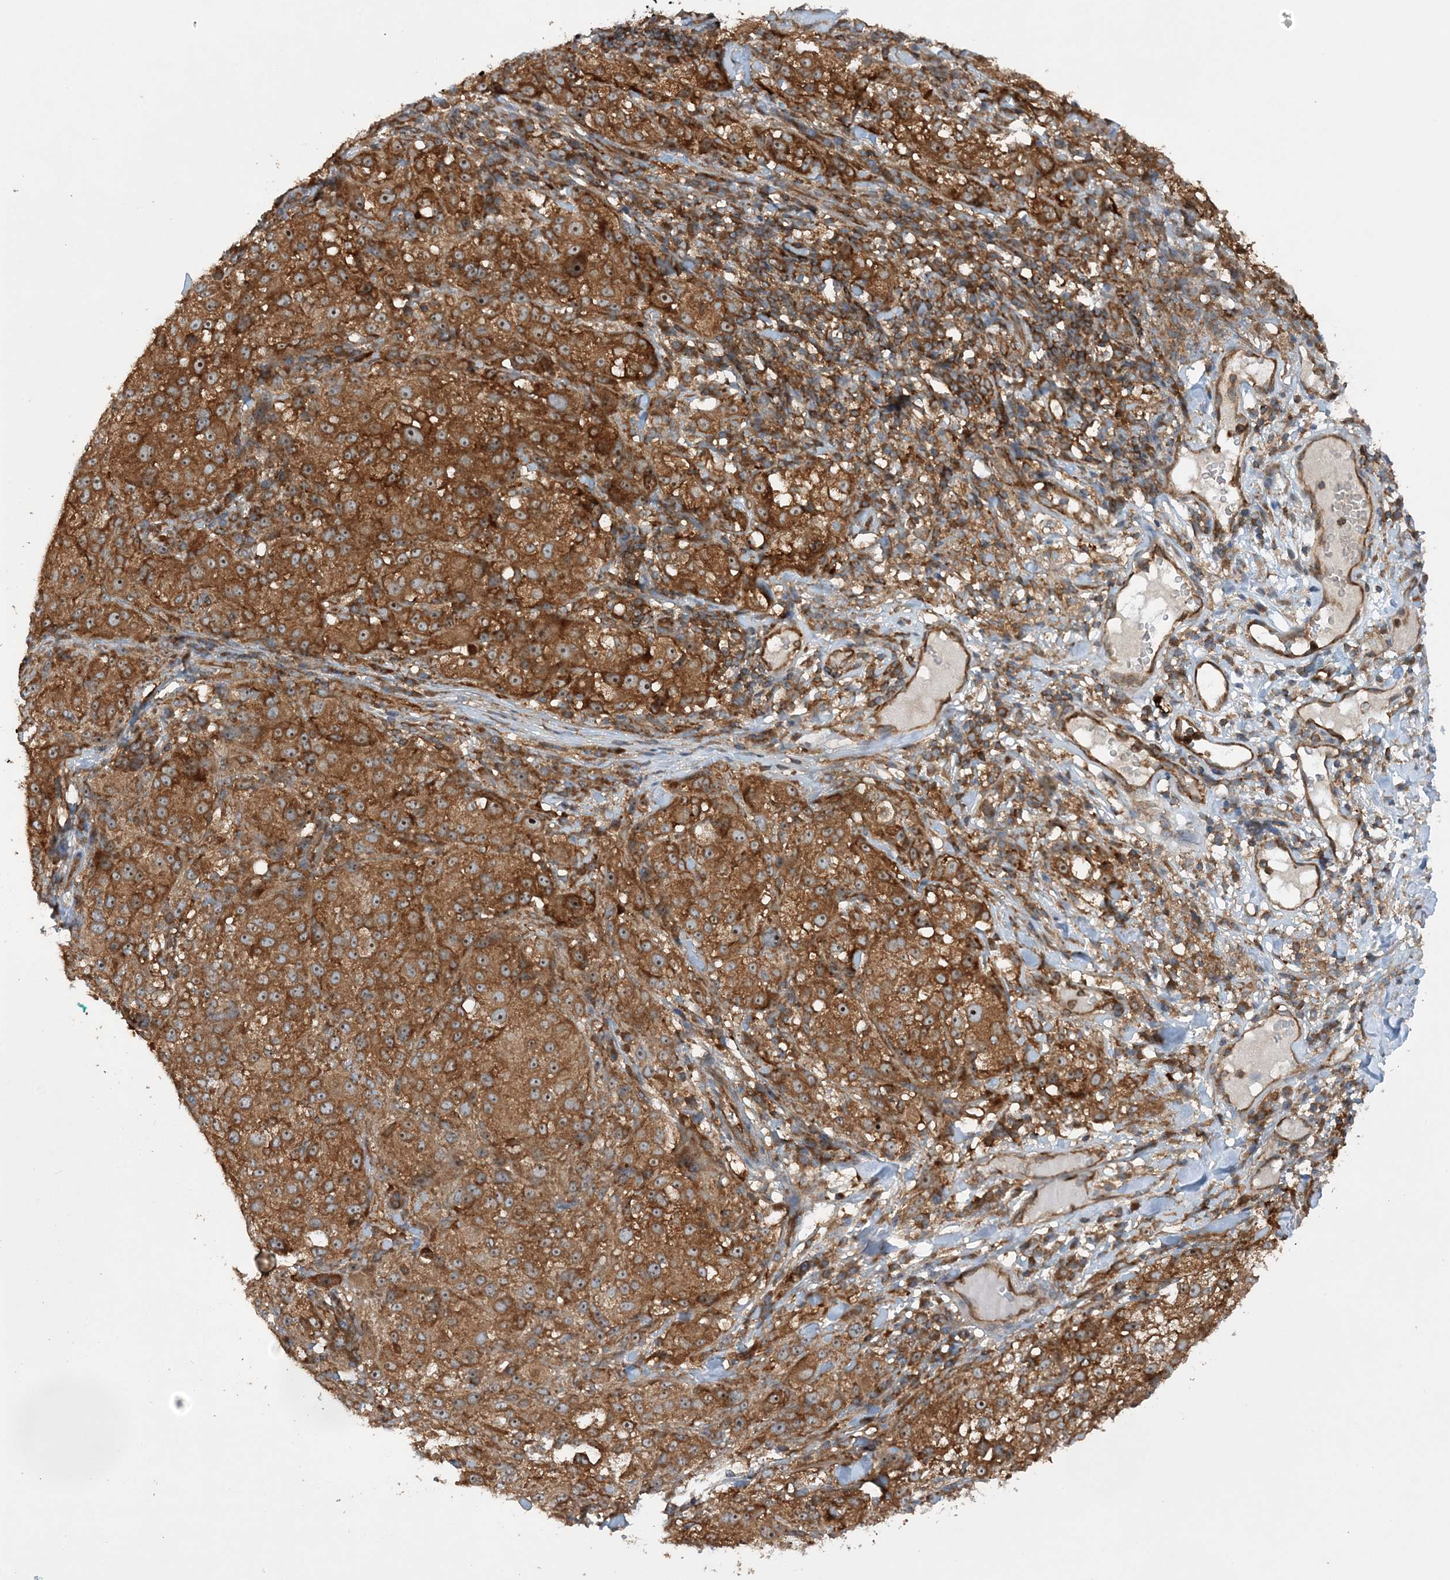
{"staining": {"intensity": "moderate", "quantity": ">75%", "location": "cytoplasmic/membranous"}, "tissue": "melanoma", "cell_type": "Tumor cells", "image_type": "cancer", "snomed": [{"axis": "morphology", "description": "Necrosis, NOS"}, {"axis": "morphology", "description": "Malignant melanoma, NOS"}, {"axis": "topography", "description": "Skin"}], "caption": "Immunohistochemistry (IHC) staining of melanoma, which displays medium levels of moderate cytoplasmic/membranous staining in about >75% of tumor cells indicating moderate cytoplasmic/membranous protein expression. The staining was performed using DAB (3,3'-diaminobenzidine) (brown) for protein detection and nuclei were counterstained in hematoxylin (blue).", "gene": "ACAP2", "patient": {"sex": "female", "age": 87}}